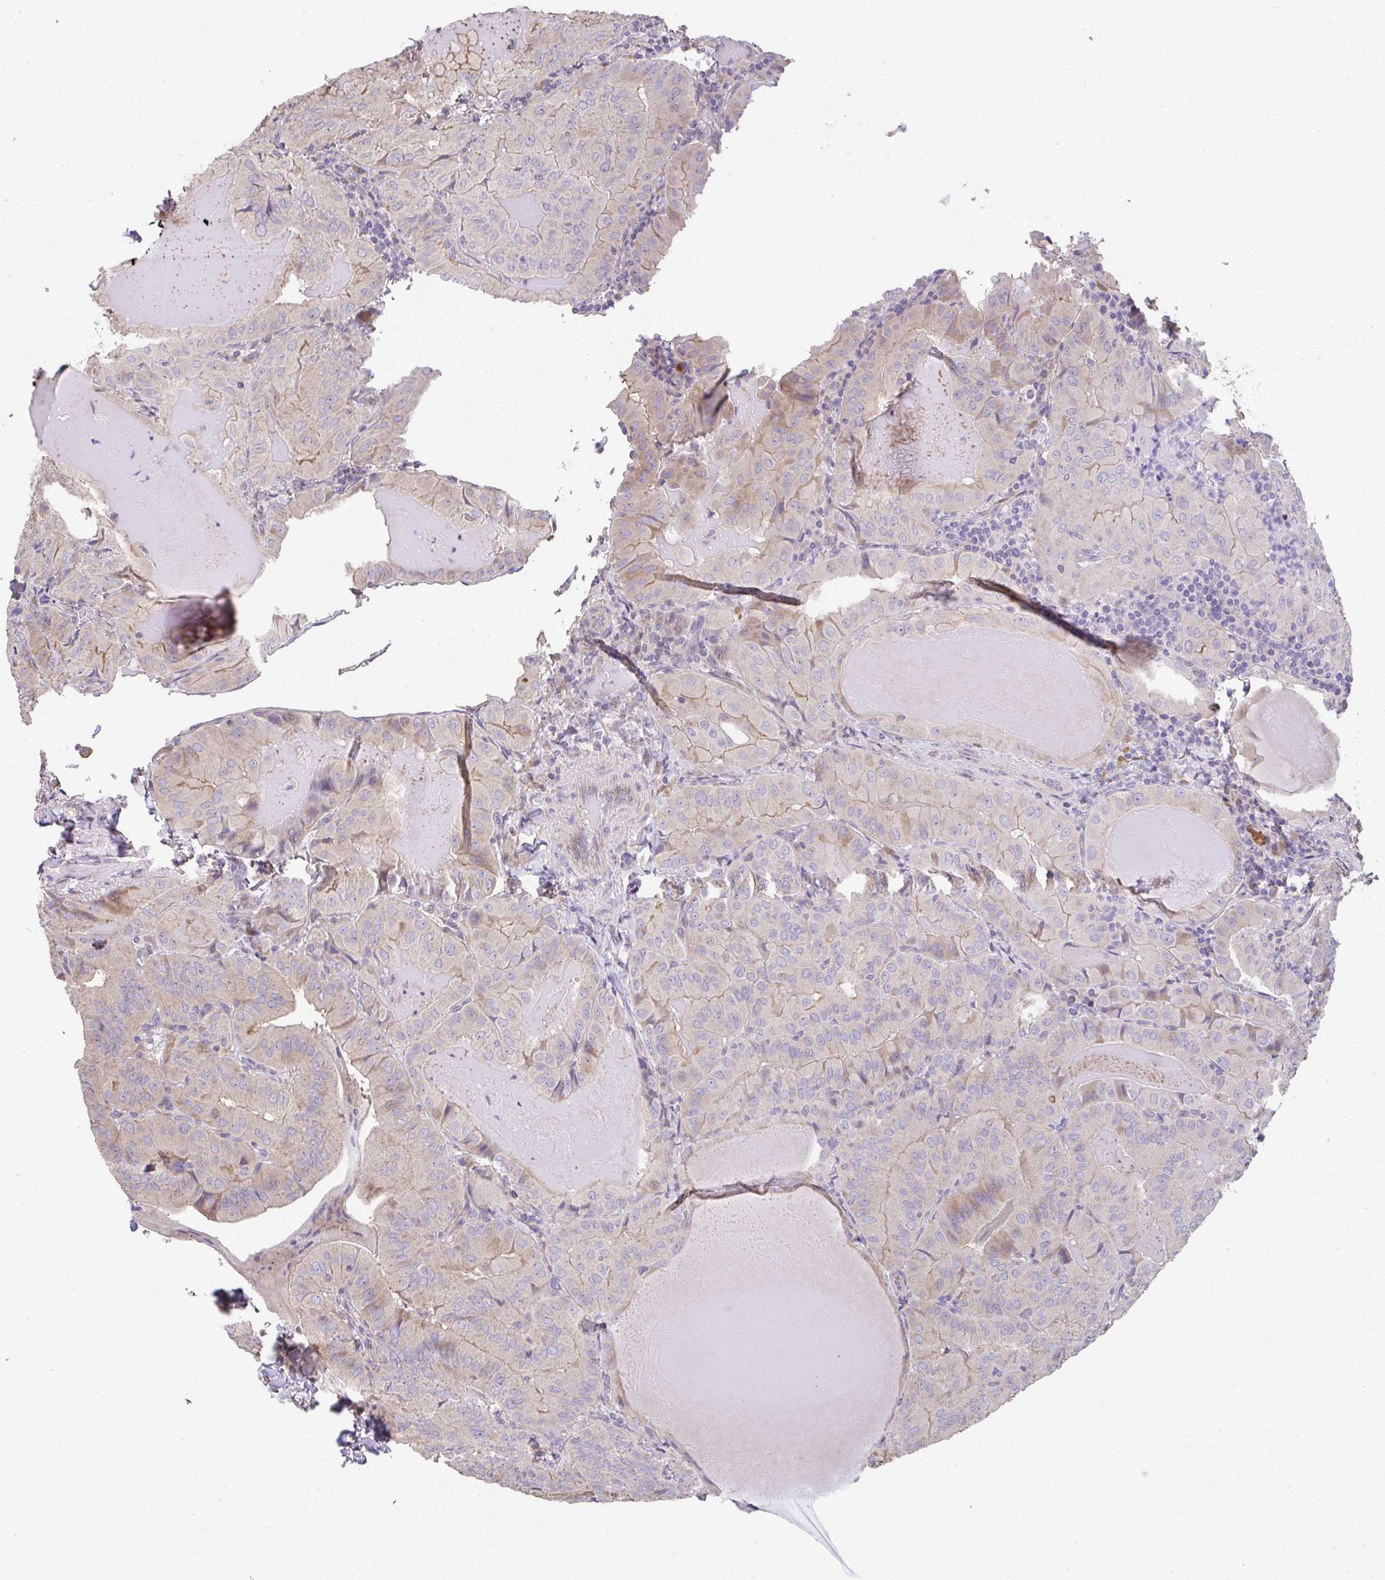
{"staining": {"intensity": "weak", "quantity": "<25%", "location": "cytoplasmic/membranous"}, "tissue": "thyroid cancer", "cell_type": "Tumor cells", "image_type": "cancer", "snomed": [{"axis": "morphology", "description": "Papillary adenocarcinoma, NOS"}, {"axis": "topography", "description": "Thyroid gland"}], "caption": "Tumor cells are negative for brown protein staining in papillary adenocarcinoma (thyroid).", "gene": "RUNDC3B", "patient": {"sex": "female", "age": 68}}